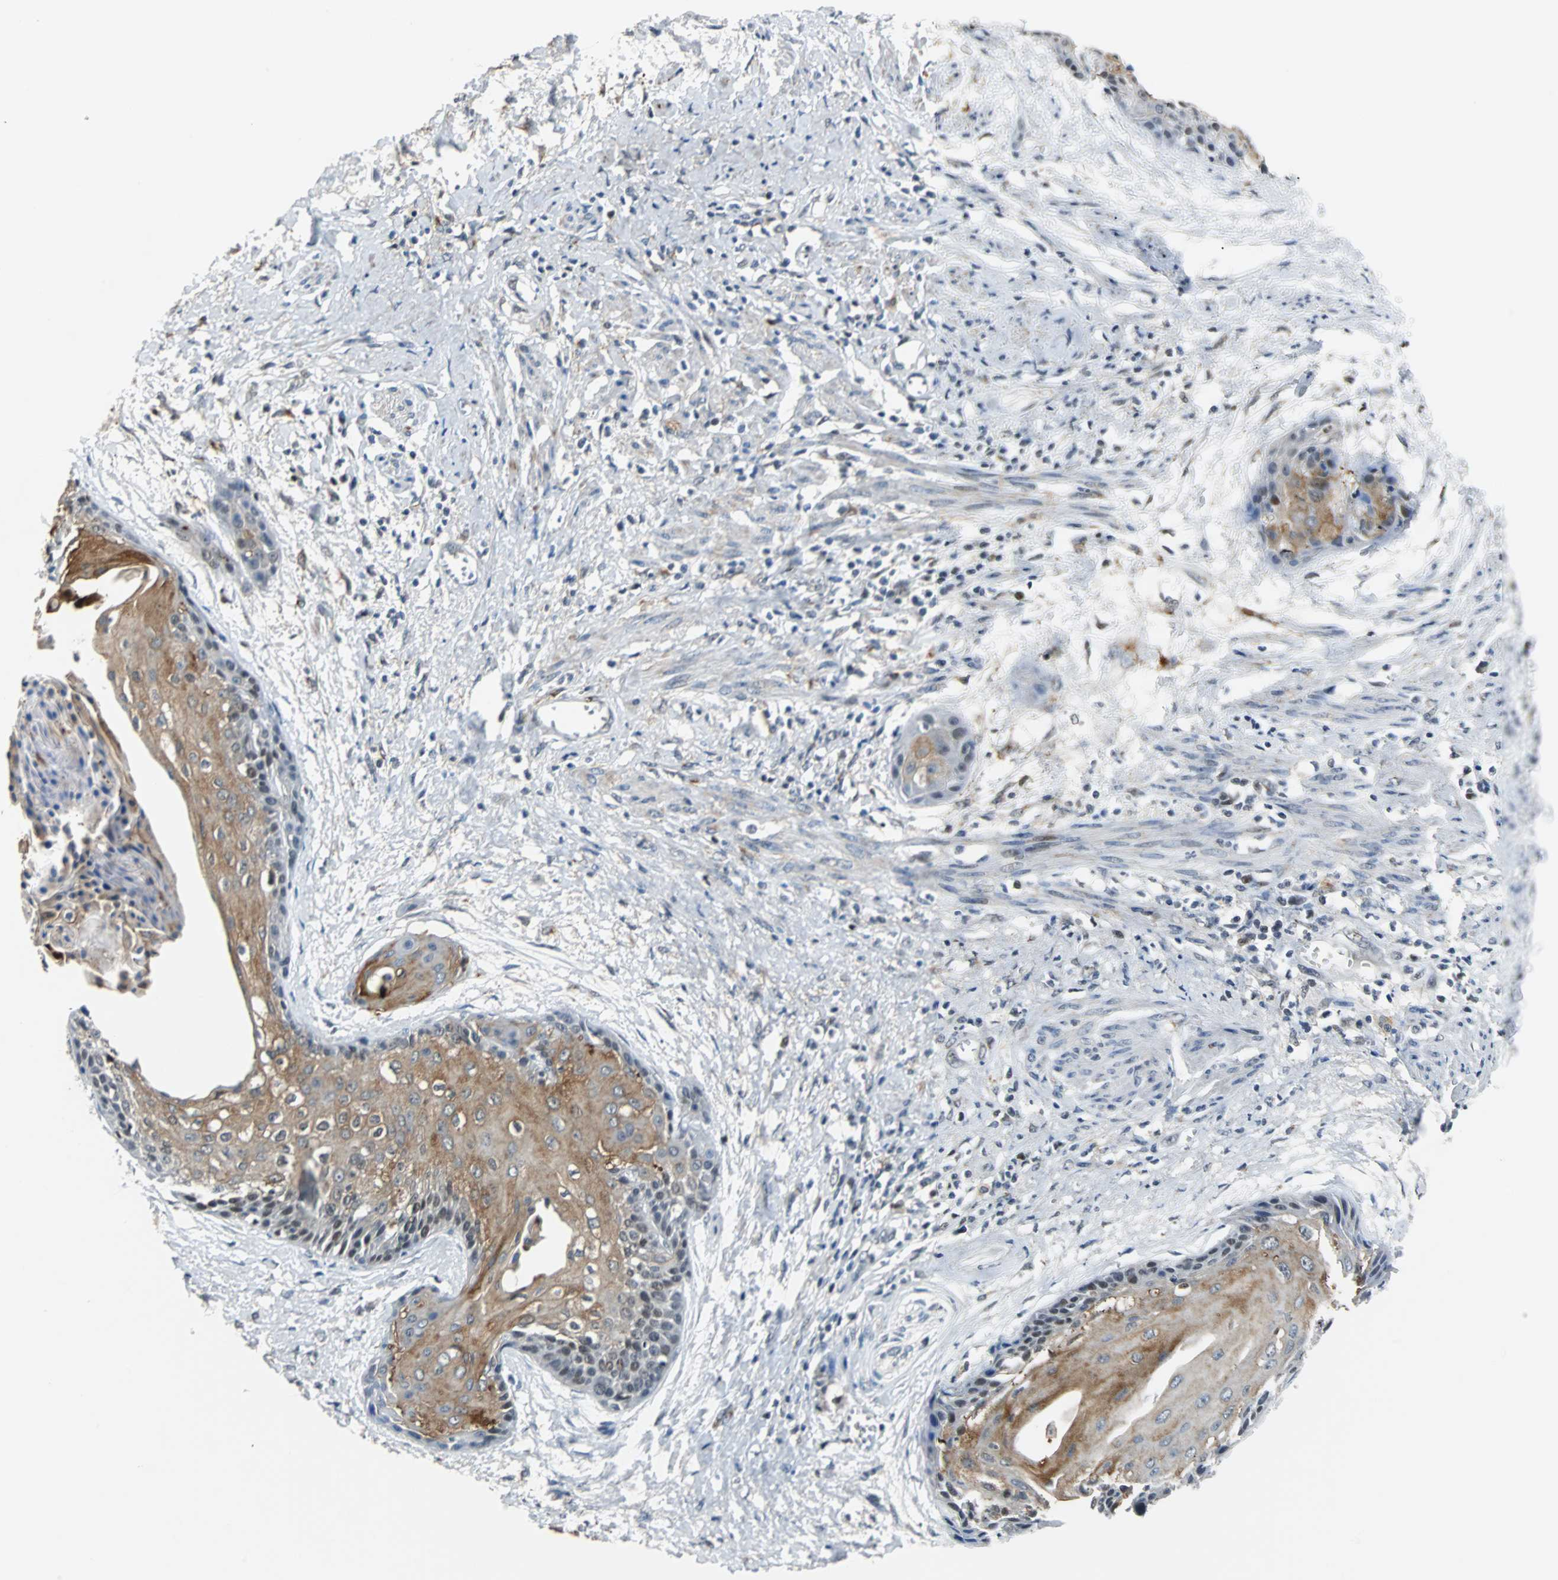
{"staining": {"intensity": "moderate", "quantity": "25%-75%", "location": "cytoplasmic/membranous"}, "tissue": "cervical cancer", "cell_type": "Tumor cells", "image_type": "cancer", "snomed": [{"axis": "morphology", "description": "Squamous cell carcinoma, NOS"}, {"axis": "topography", "description": "Cervix"}], "caption": "Tumor cells demonstrate medium levels of moderate cytoplasmic/membranous expression in about 25%-75% of cells in human cervical squamous cell carcinoma.", "gene": "HLX", "patient": {"sex": "female", "age": 57}}